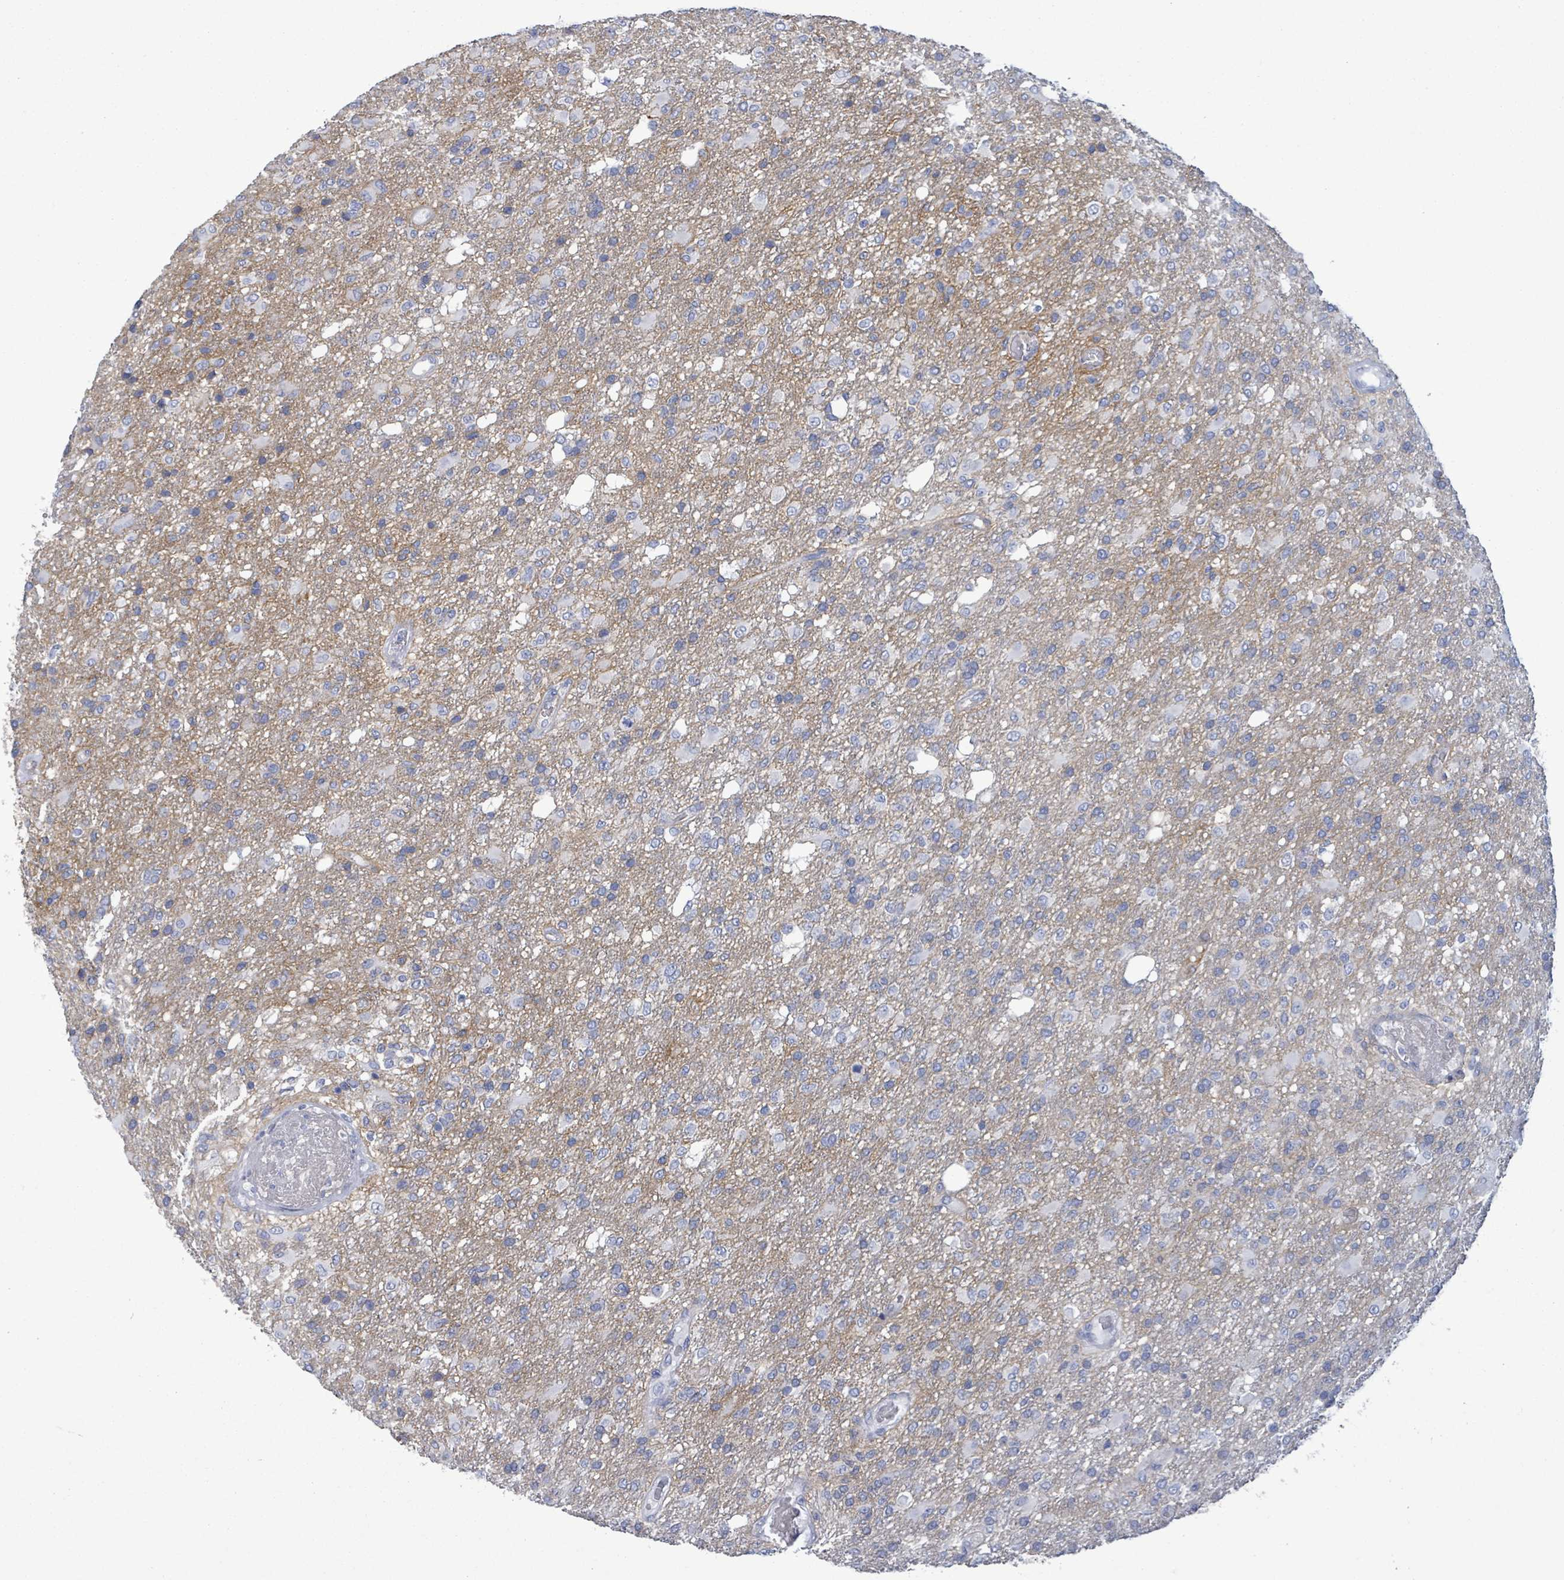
{"staining": {"intensity": "negative", "quantity": "none", "location": "none"}, "tissue": "glioma", "cell_type": "Tumor cells", "image_type": "cancer", "snomed": [{"axis": "morphology", "description": "Glioma, malignant, High grade"}, {"axis": "topography", "description": "Brain"}], "caption": "Immunohistochemical staining of human malignant glioma (high-grade) reveals no significant expression in tumor cells.", "gene": "BSG", "patient": {"sex": "female", "age": 74}}